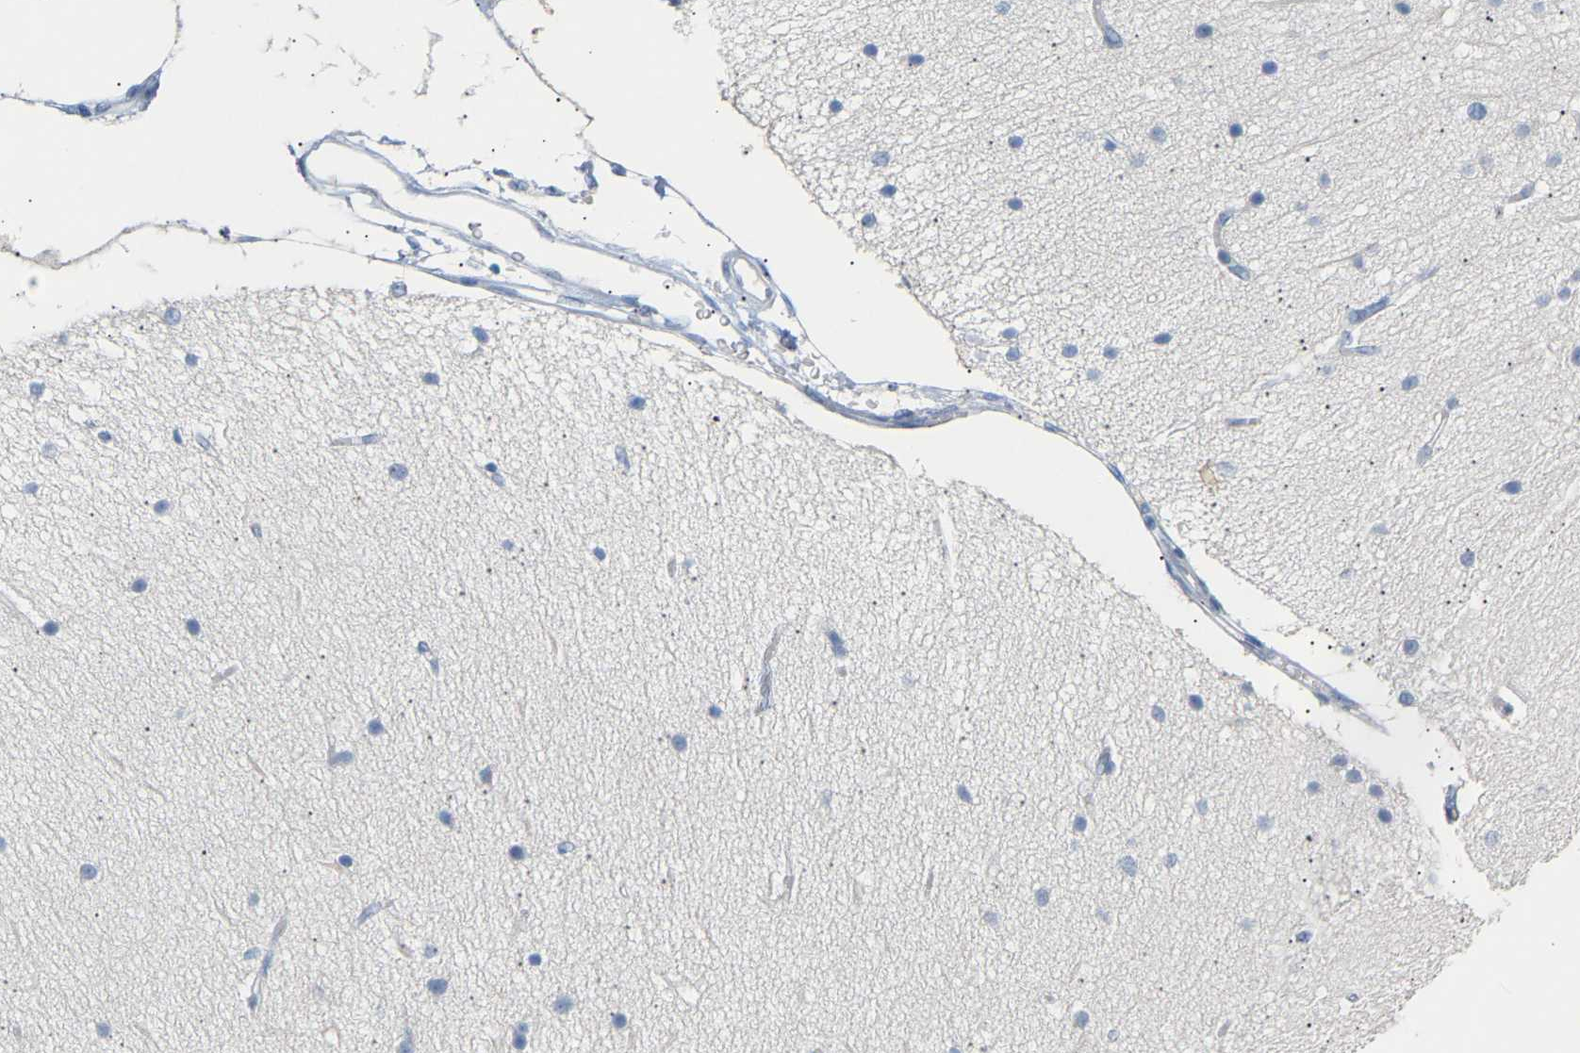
{"staining": {"intensity": "negative", "quantity": "none", "location": "none"}, "tissue": "cerebellum", "cell_type": "Cells in granular layer", "image_type": "normal", "snomed": [{"axis": "morphology", "description": "Normal tissue, NOS"}, {"axis": "topography", "description": "Cerebellum"}], "caption": "The image exhibits no staining of cells in granular layer in benign cerebellum. (IHC, brightfield microscopy, high magnification).", "gene": "PEX1", "patient": {"sex": "female", "age": 54}}